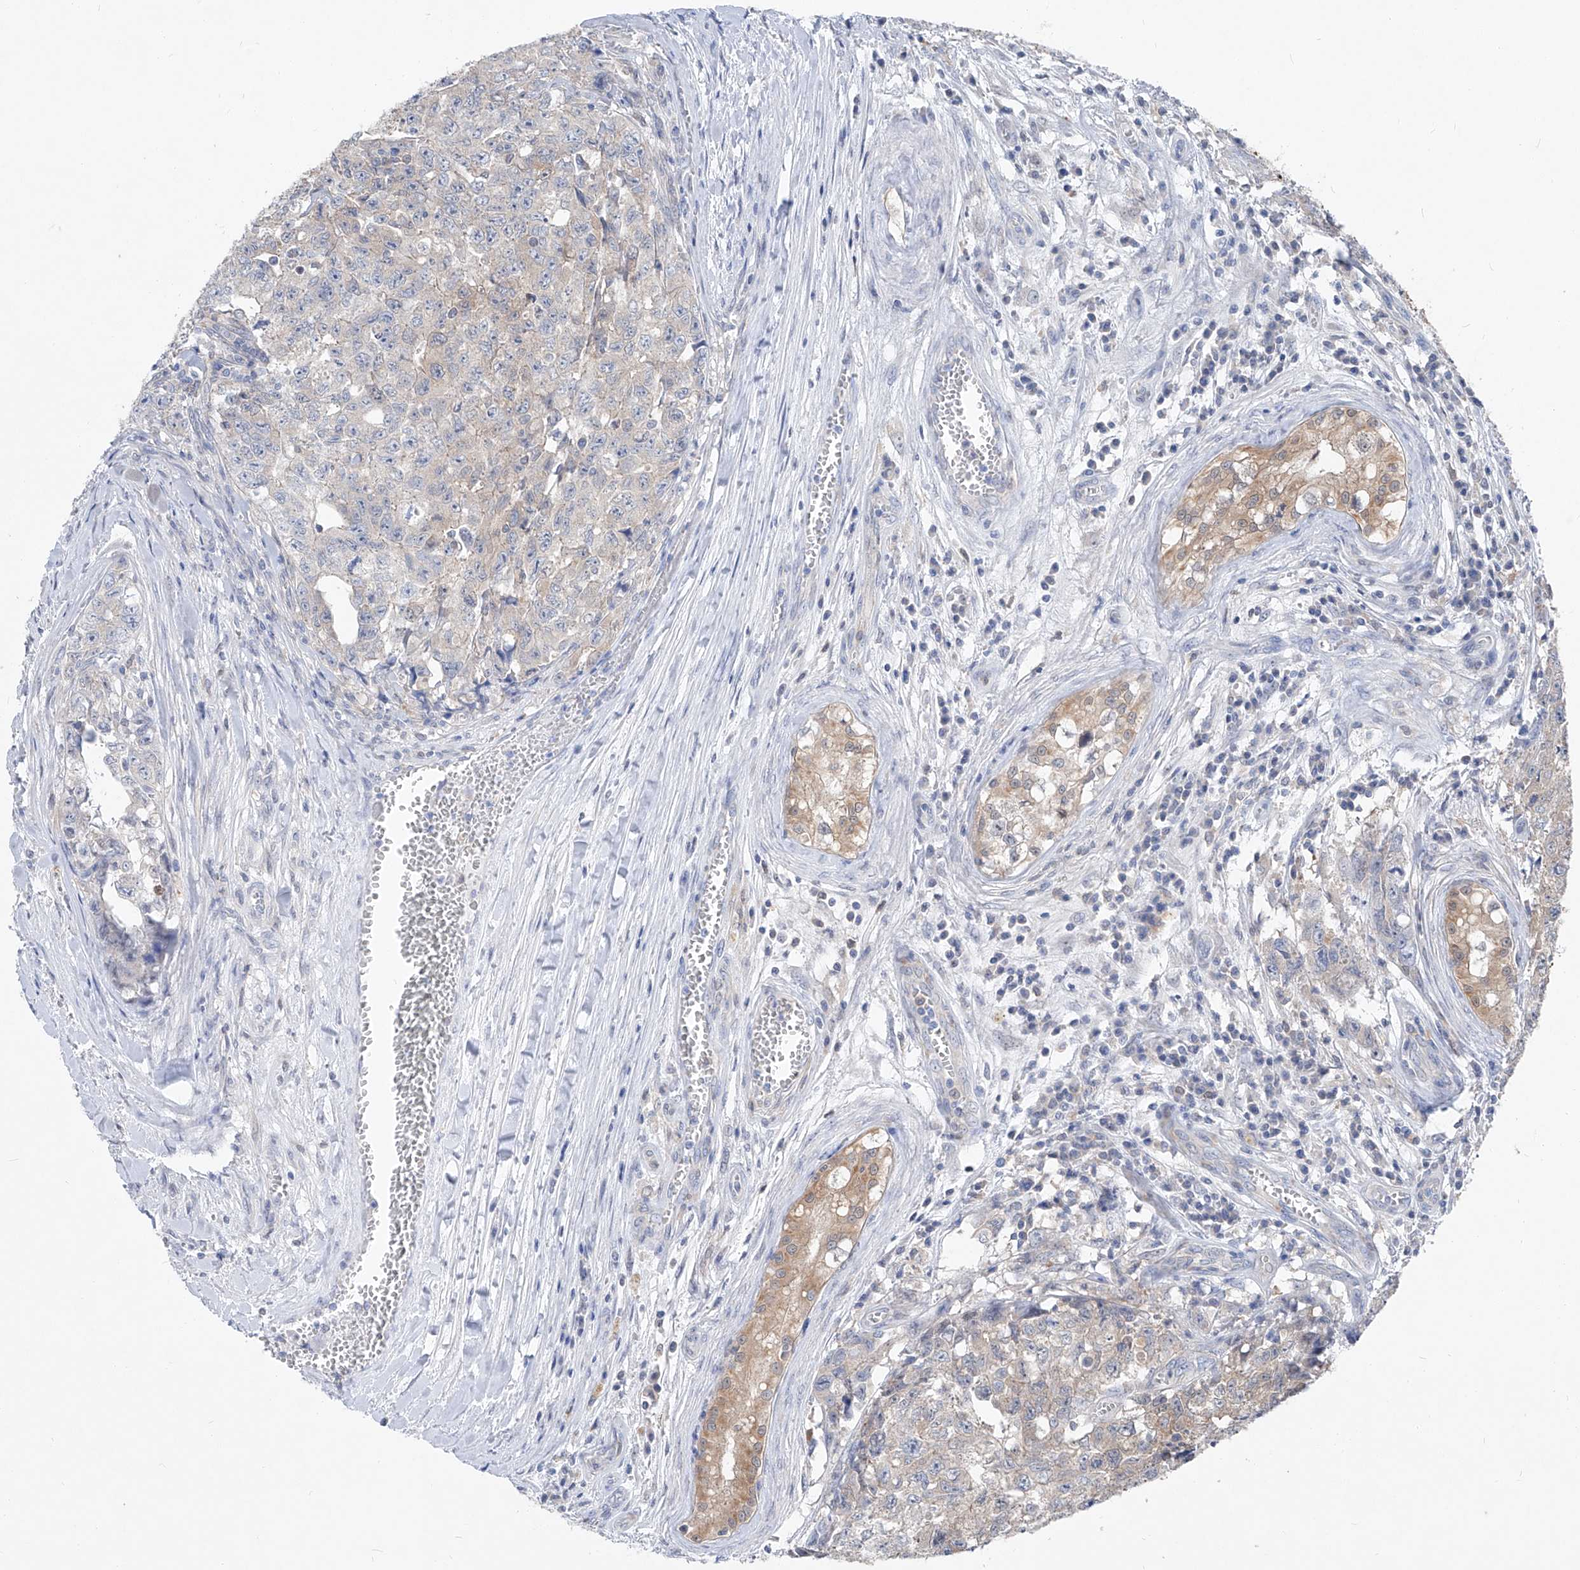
{"staining": {"intensity": "moderate", "quantity": "<25%", "location": "cytoplasmic/membranous"}, "tissue": "testis cancer", "cell_type": "Tumor cells", "image_type": "cancer", "snomed": [{"axis": "morphology", "description": "Carcinoma, Embryonal, NOS"}, {"axis": "topography", "description": "Testis"}], "caption": "Immunohistochemical staining of testis cancer shows low levels of moderate cytoplasmic/membranous expression in approximately <25% of tumor cells. Immunohistochemistry (ihc) stains the protein in brown and the nuclei are stained blue.", "gene": "UFL1", "patient": {"sex": "male", "age": 28}}